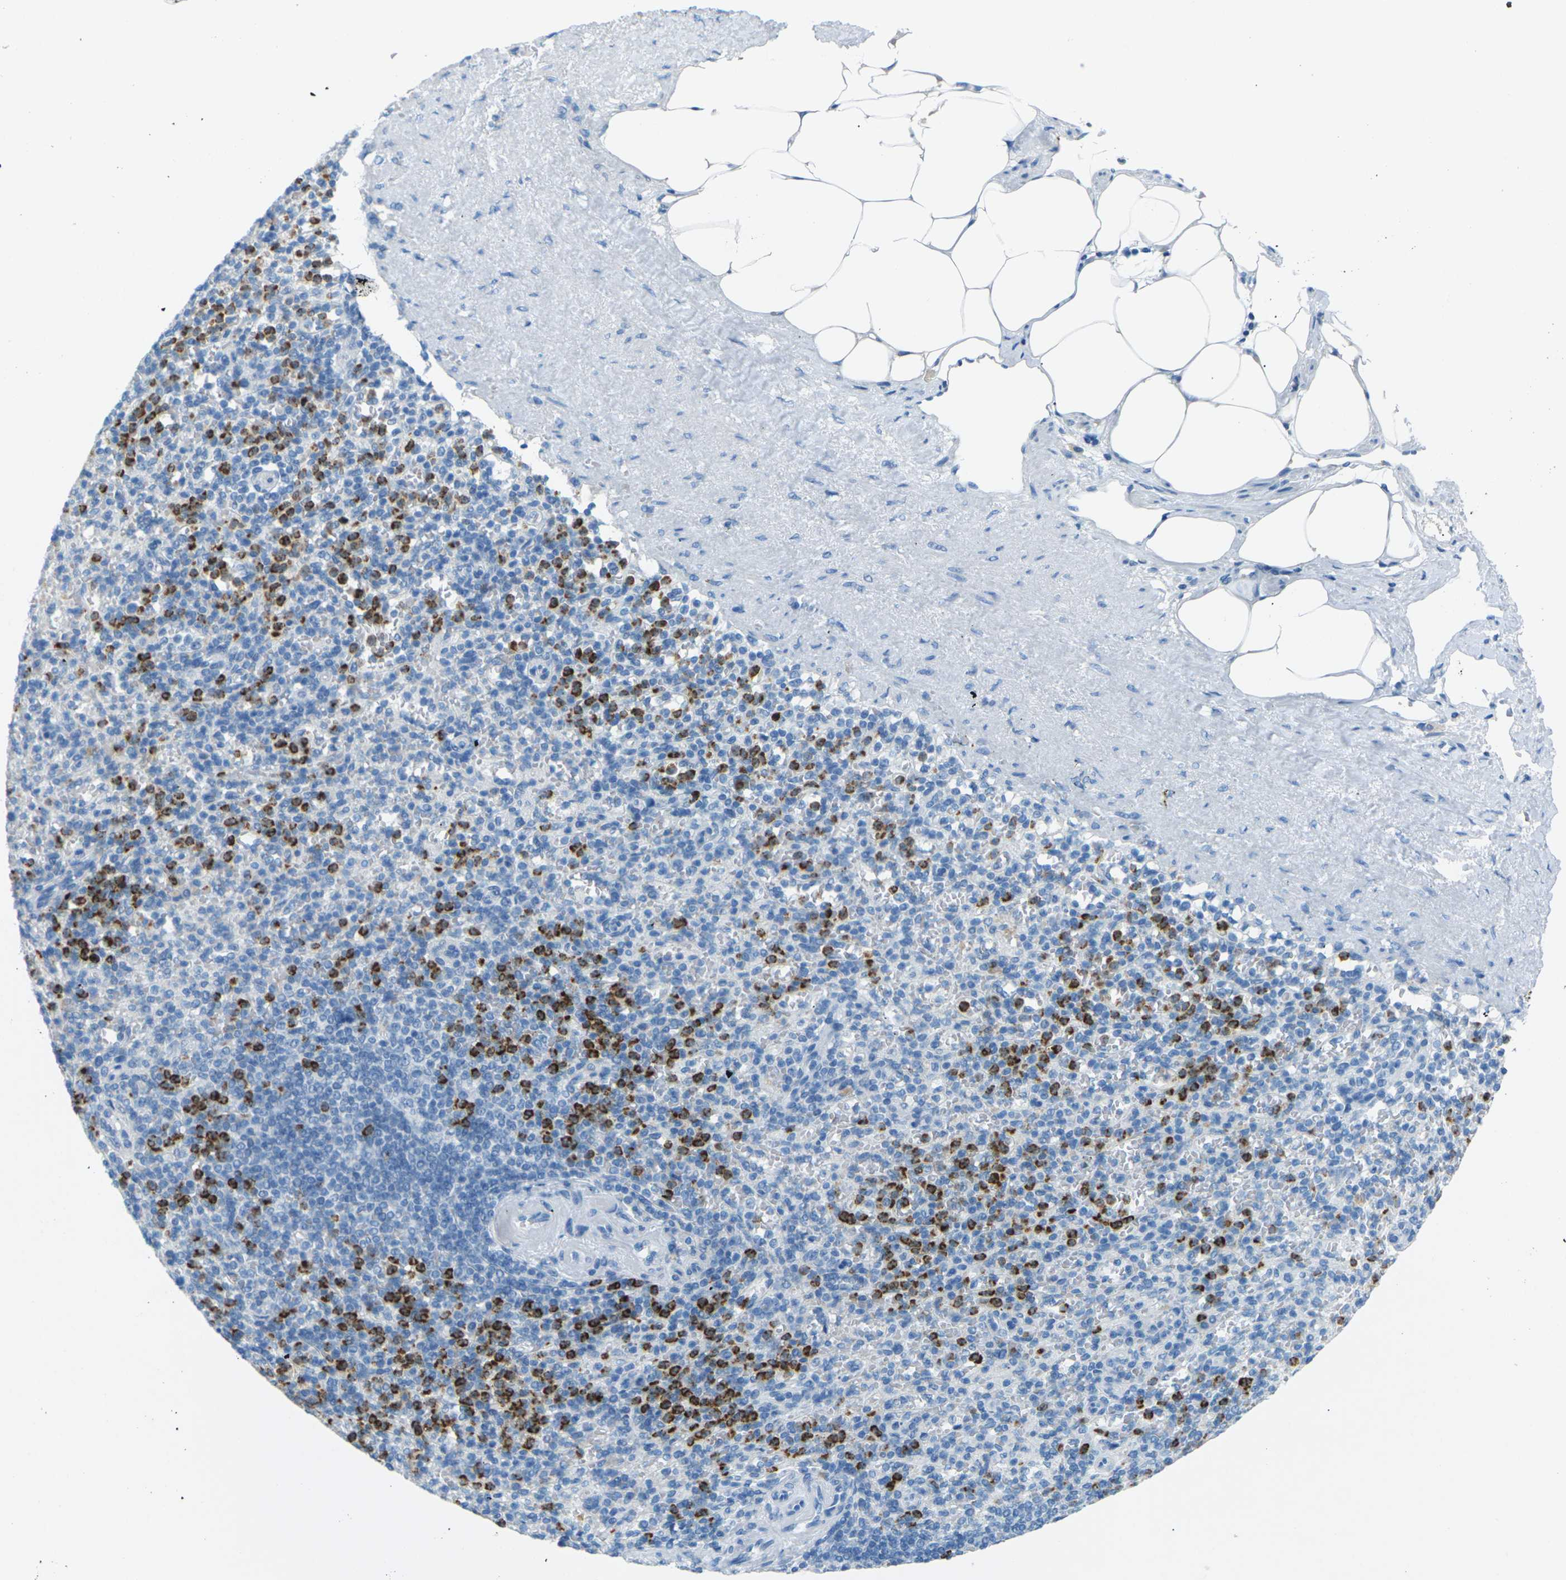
{"staining": {"intensity": "strong", "quantity": "25%-75%", "location": "cytoplasmic/membranous"}, "tissue": "spleen", "cell_type": "Cells in red pulp", "image_type": "normal", "snomed": [{"axis": "morphology", "description": "Normal tissue, NOS"}, {"axis": "topography", "description": "Spleen"}], "caption": "IHC staining of benign spleen, which shows high levels of strong cytoplasmic/membranous expression in about 25%-75% of cells in red pulp indicating strong cytoplasmic/membranous protein positivity. The staining was performed using DAB (brown) for protein detection and nuclei were counterstained in hematoxylin (blue).", "gene": "CDH16", "patient": {"sex": "female", "age": 74}}